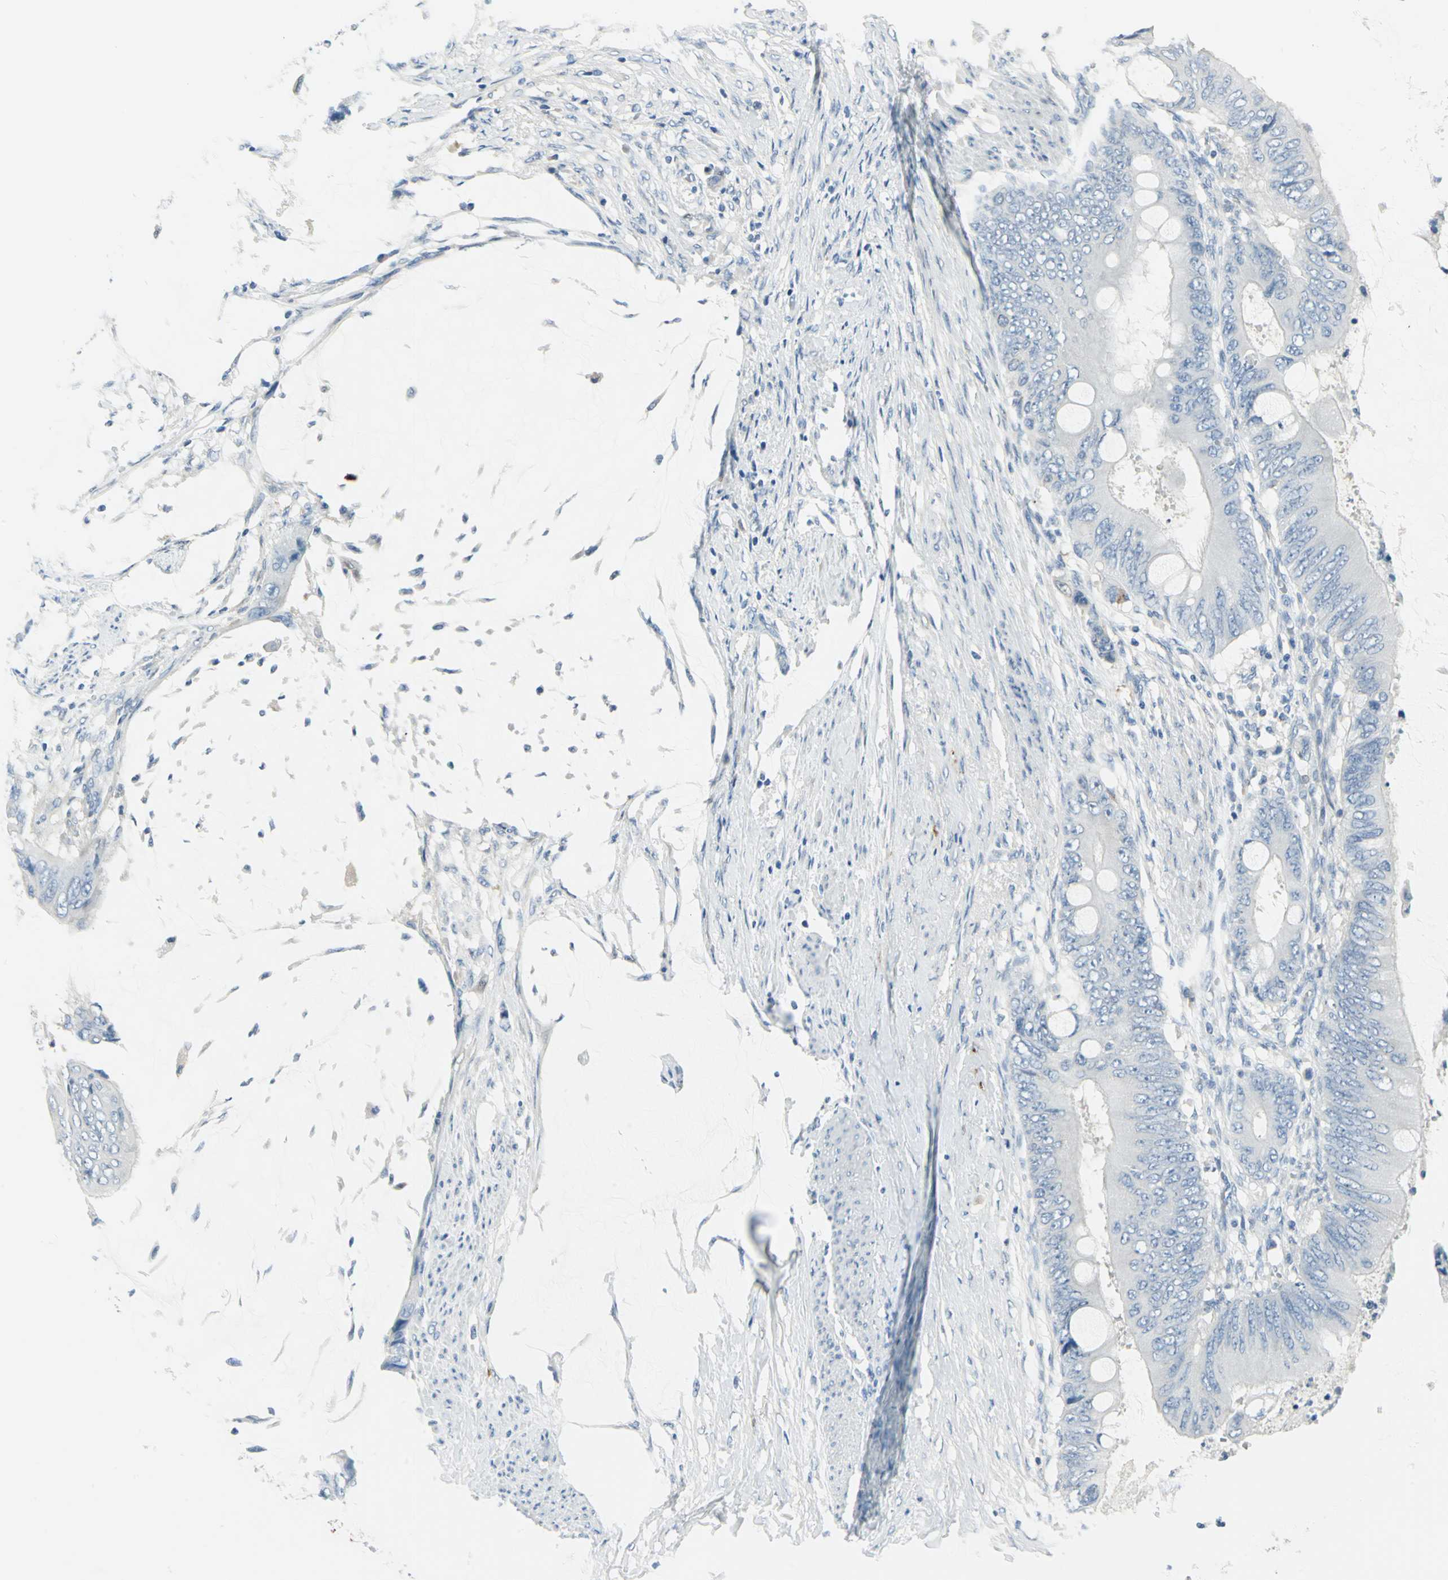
{"staining": {"intensity": "negative", "quantity": "none", "location": "none"}, "tissue": "colorectal cancer", "cell_type": "Tumor cells", "image_type": "cancer", "snomed": [{"axis": "morphology", "description": "Normal tissue, NOS"}, {"axis": "morphology", "description": "Adenocarcinoma, NOS"}, {"axis": "topography", "description": "Rectum"}, {"axis": "topography", "description": "Peripheral nerve tissue"}], "caption": "Immunohistochemistry (IHC) micrograph of human colorectal cancer stained for a protein (brown), which shows no expression in tumor cells.", "gene": "UCHL1", "patient": {"sex": "female", "age": 77}}